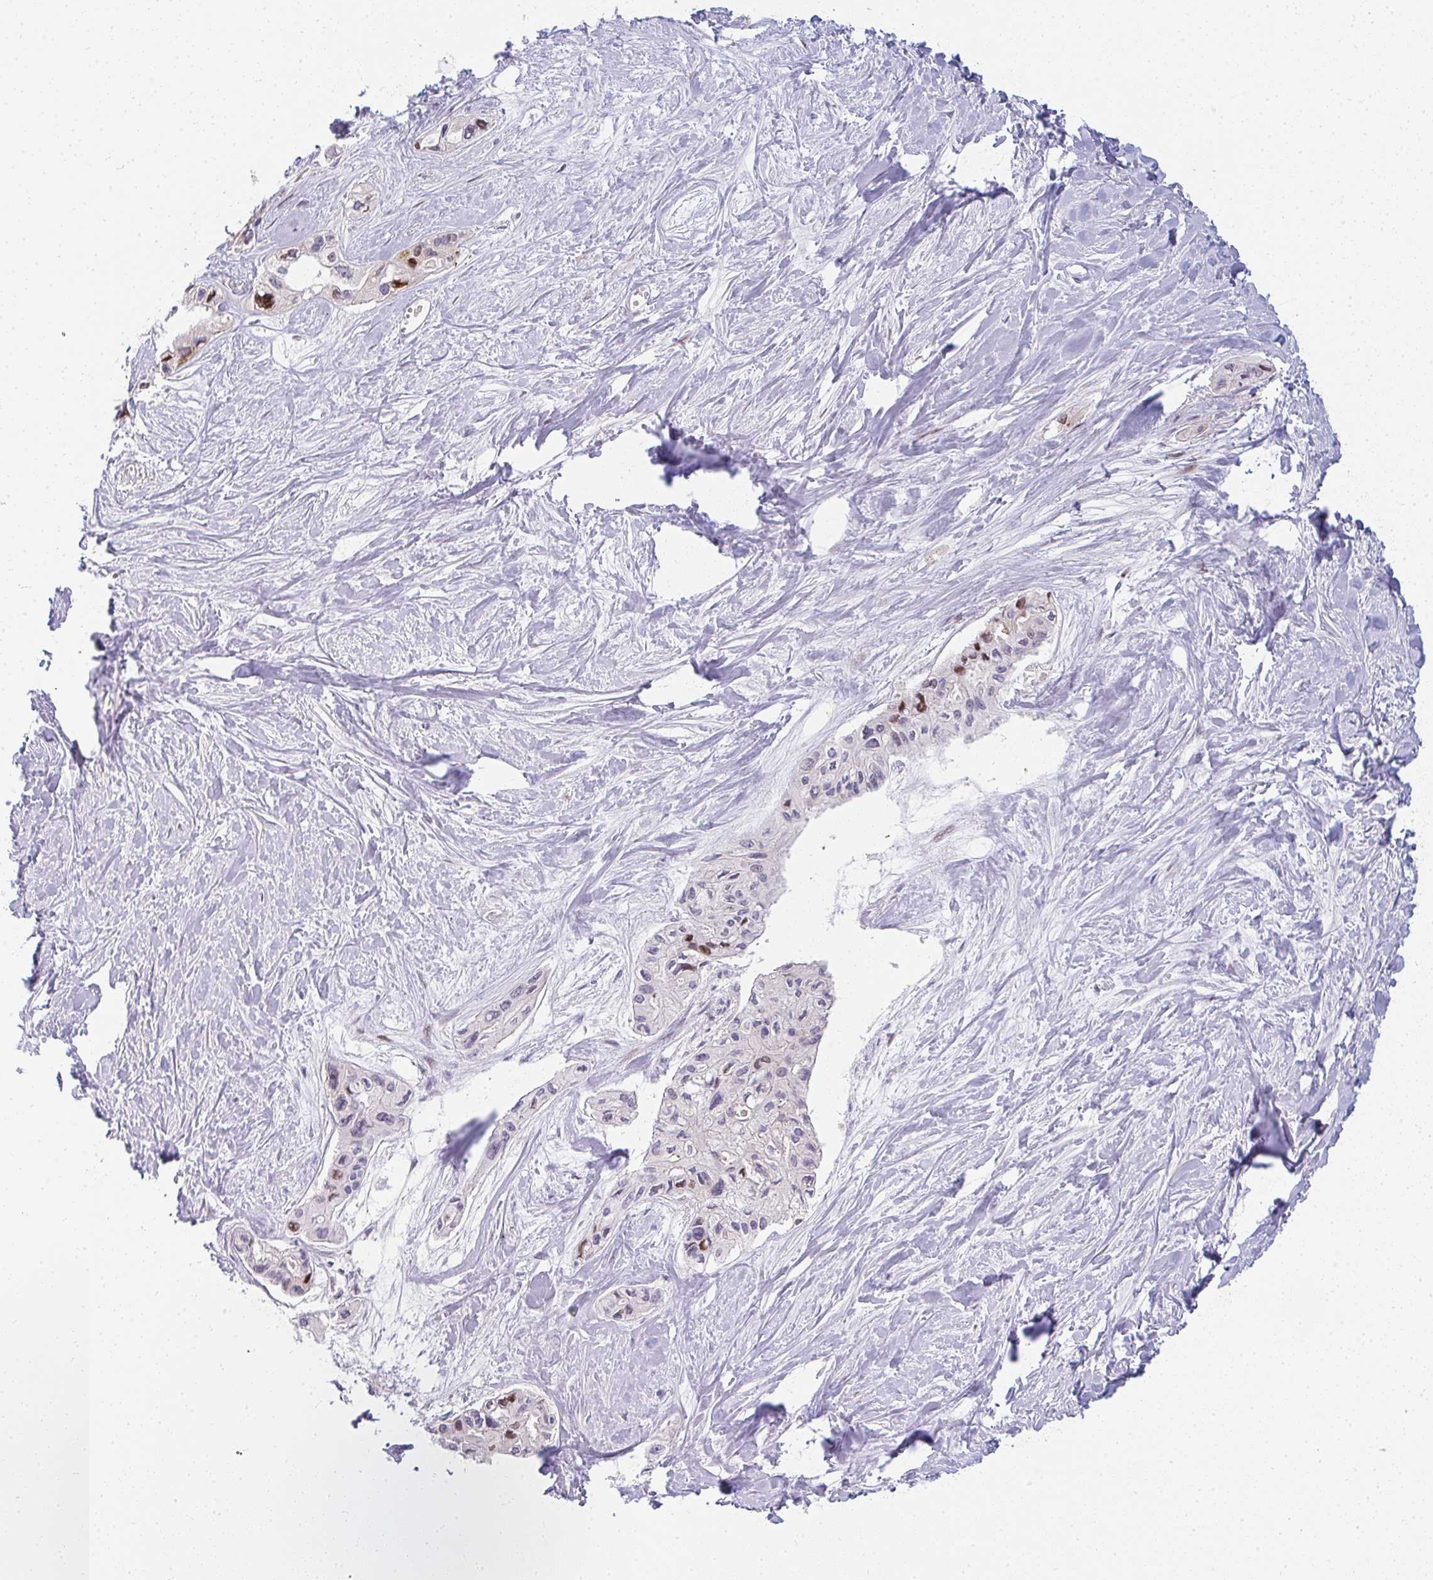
{"staining": {"intensity": "strong", "quantity": "<25%", "location": "nuclear"}, "tissue": "pancreatic cancer", "cell_type": "Tumor cells", "image_type": "cancer", "snomed": [{"axis": "morphology", "description": "Adenocarcinoma, NOS"}, {"axis": "topography", "description": "Pancreas"}], "caption": "Human pancreatic cancer stained with a protein marker exhibits strong staining in tumor cells.", "gene": "PLA2G5", "patient": {"sex": "female", "age": 50}}